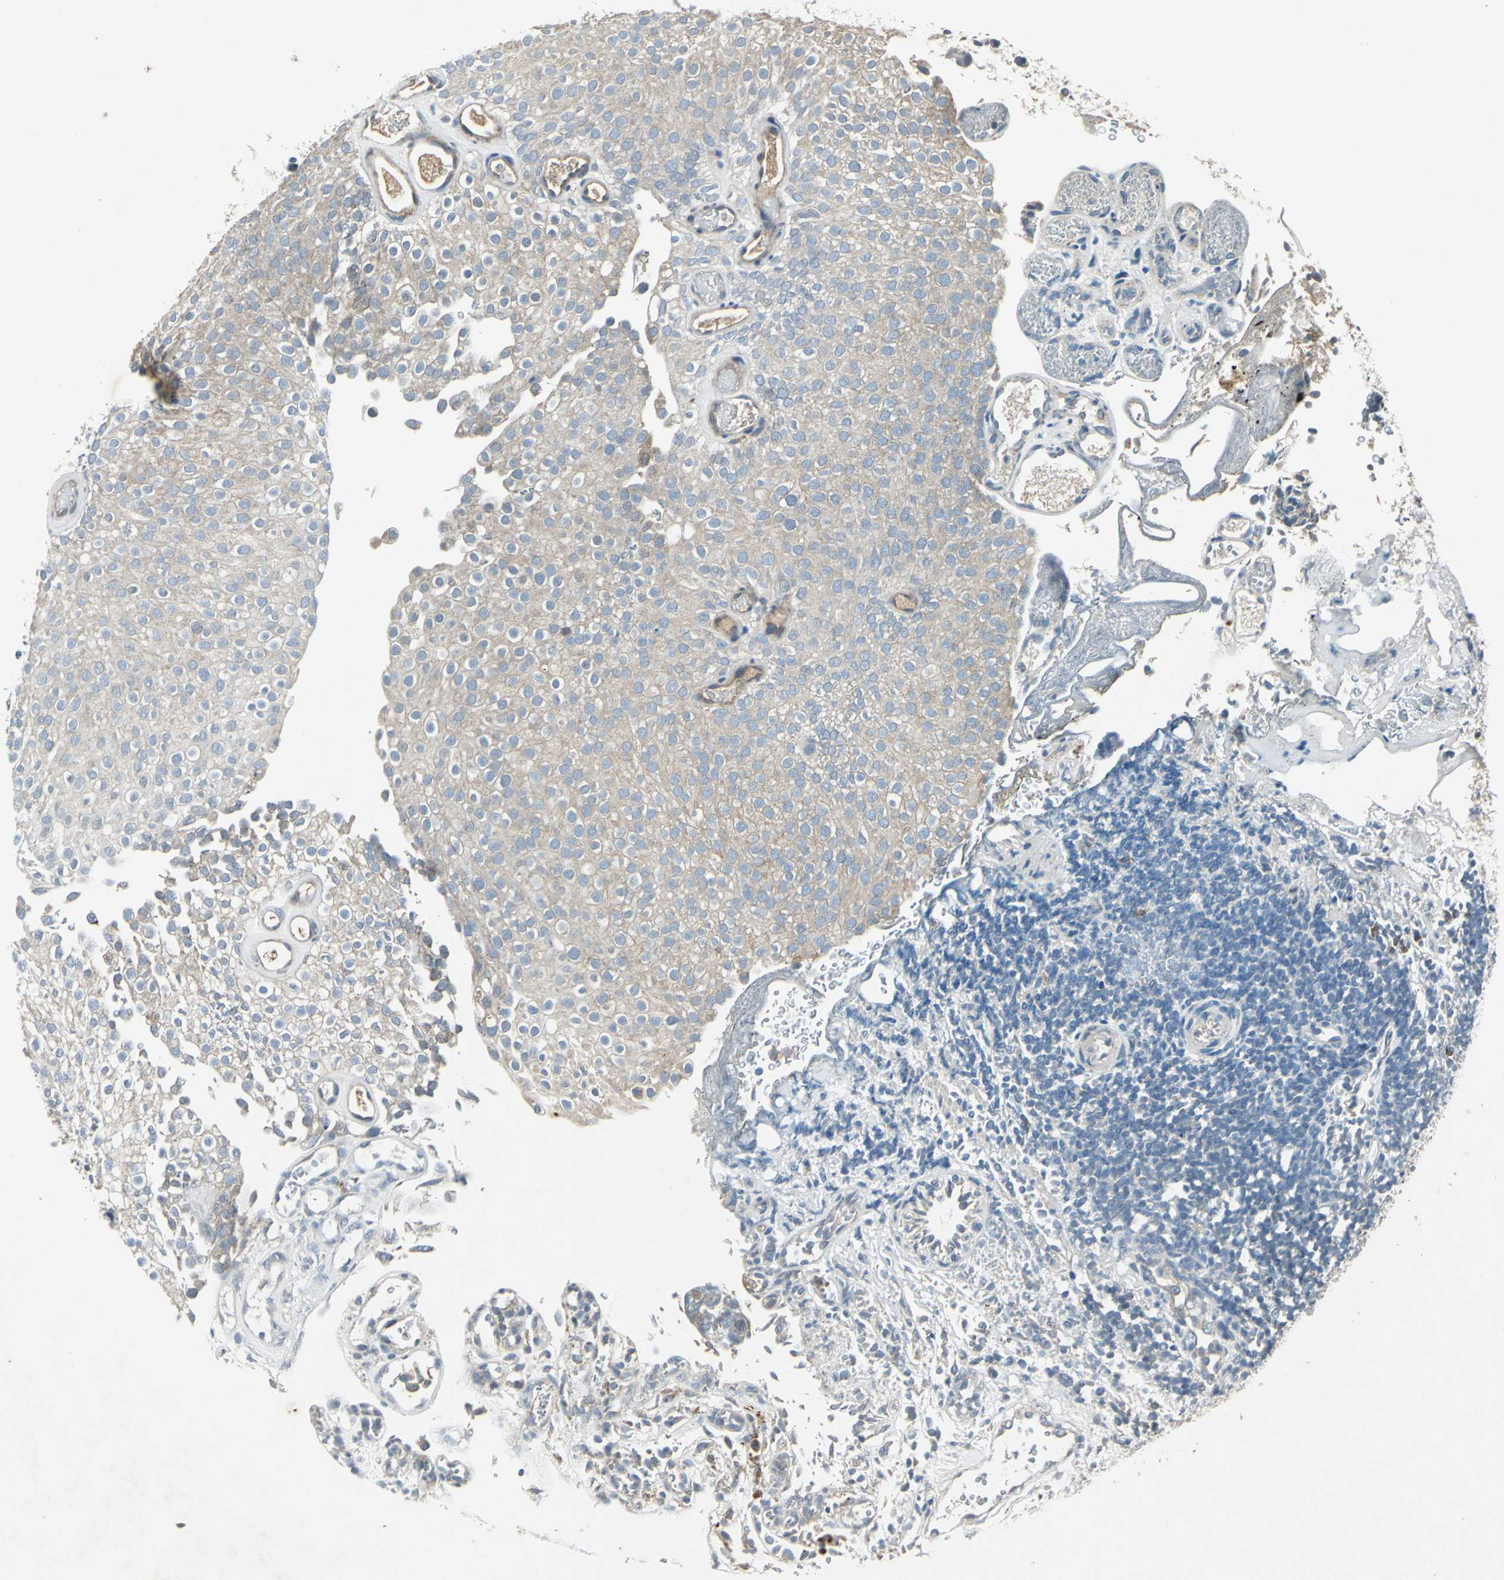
{"staining": {"intensity": "weak", "quantity": ">75%", "location": "cytoplasmic/membranous"}, "tissue": "urothelial cancer", "cell_type": "Tumor cells", "image_type": "cancer", "snomed": [{"axis": "morphology", "description": "Urothelial carcinoma, Low grade"}, {"axis": "topography", "description": "Urinary bladder"}], "caption": "Immunohistochemical staining of human urothelial cancer reveals weak cytoplasmic/membranous protein positivity in approximately >75% of tumor cells.", "gene": "SLC2A13", "patient": {"sex": "male", "age": 78}}